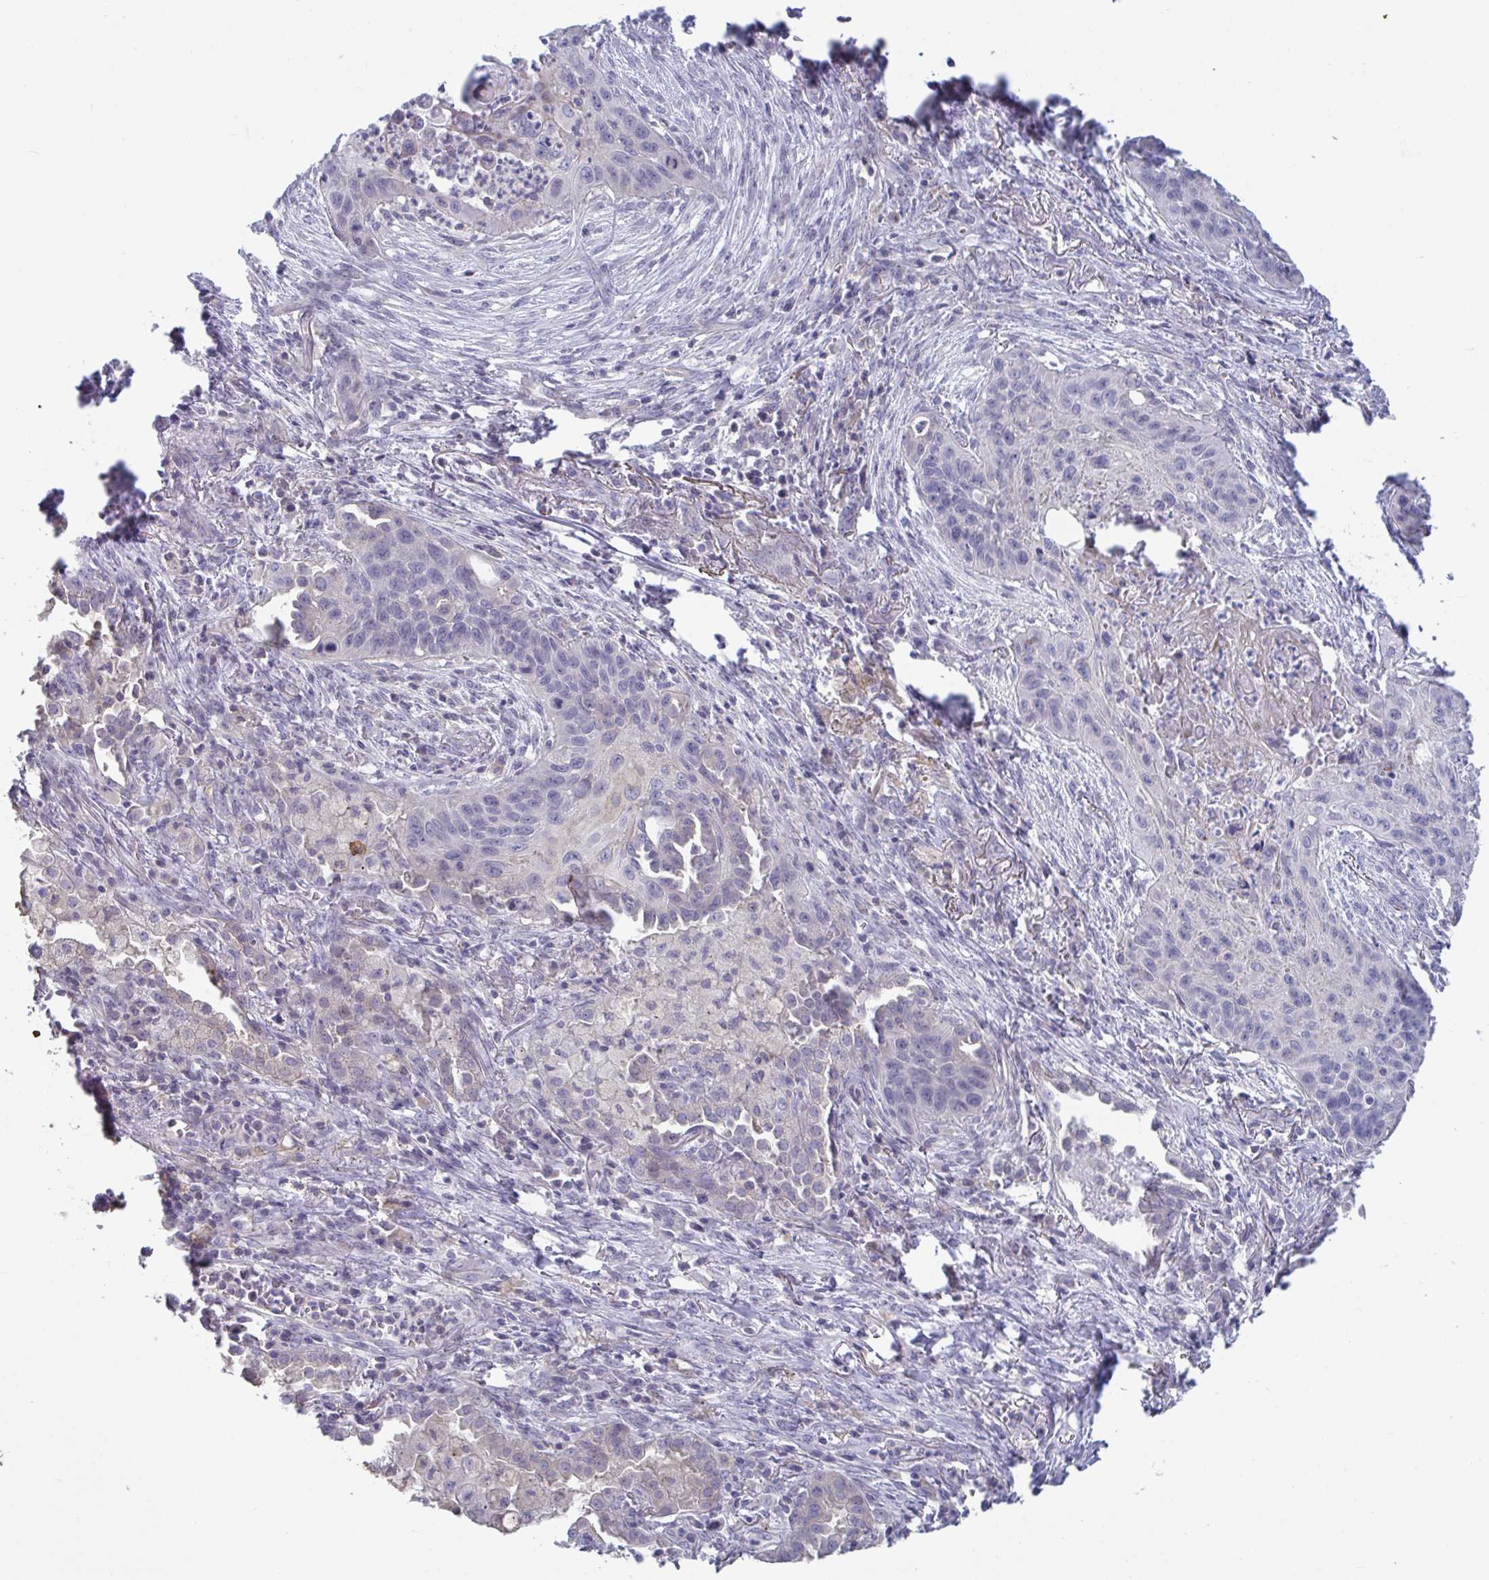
{"staining": {"intensity": "negative", "quantity": "none", "location": "none"}, "tissue": "lung cancer", "cell_type": "Tumor cells", "image_type": "cancer", "snomed": [{"axis": "morphology", "description": "Squamous cell carcinoma, NOS"}, {"axis": "topography", "description": "Lung"}], "caption": "IHC of human squamous cell carcinoma (lung) exhibits no staining in tumor cells.", "gene": "STK26", "patient": {"sex": "male", "age": 71}}